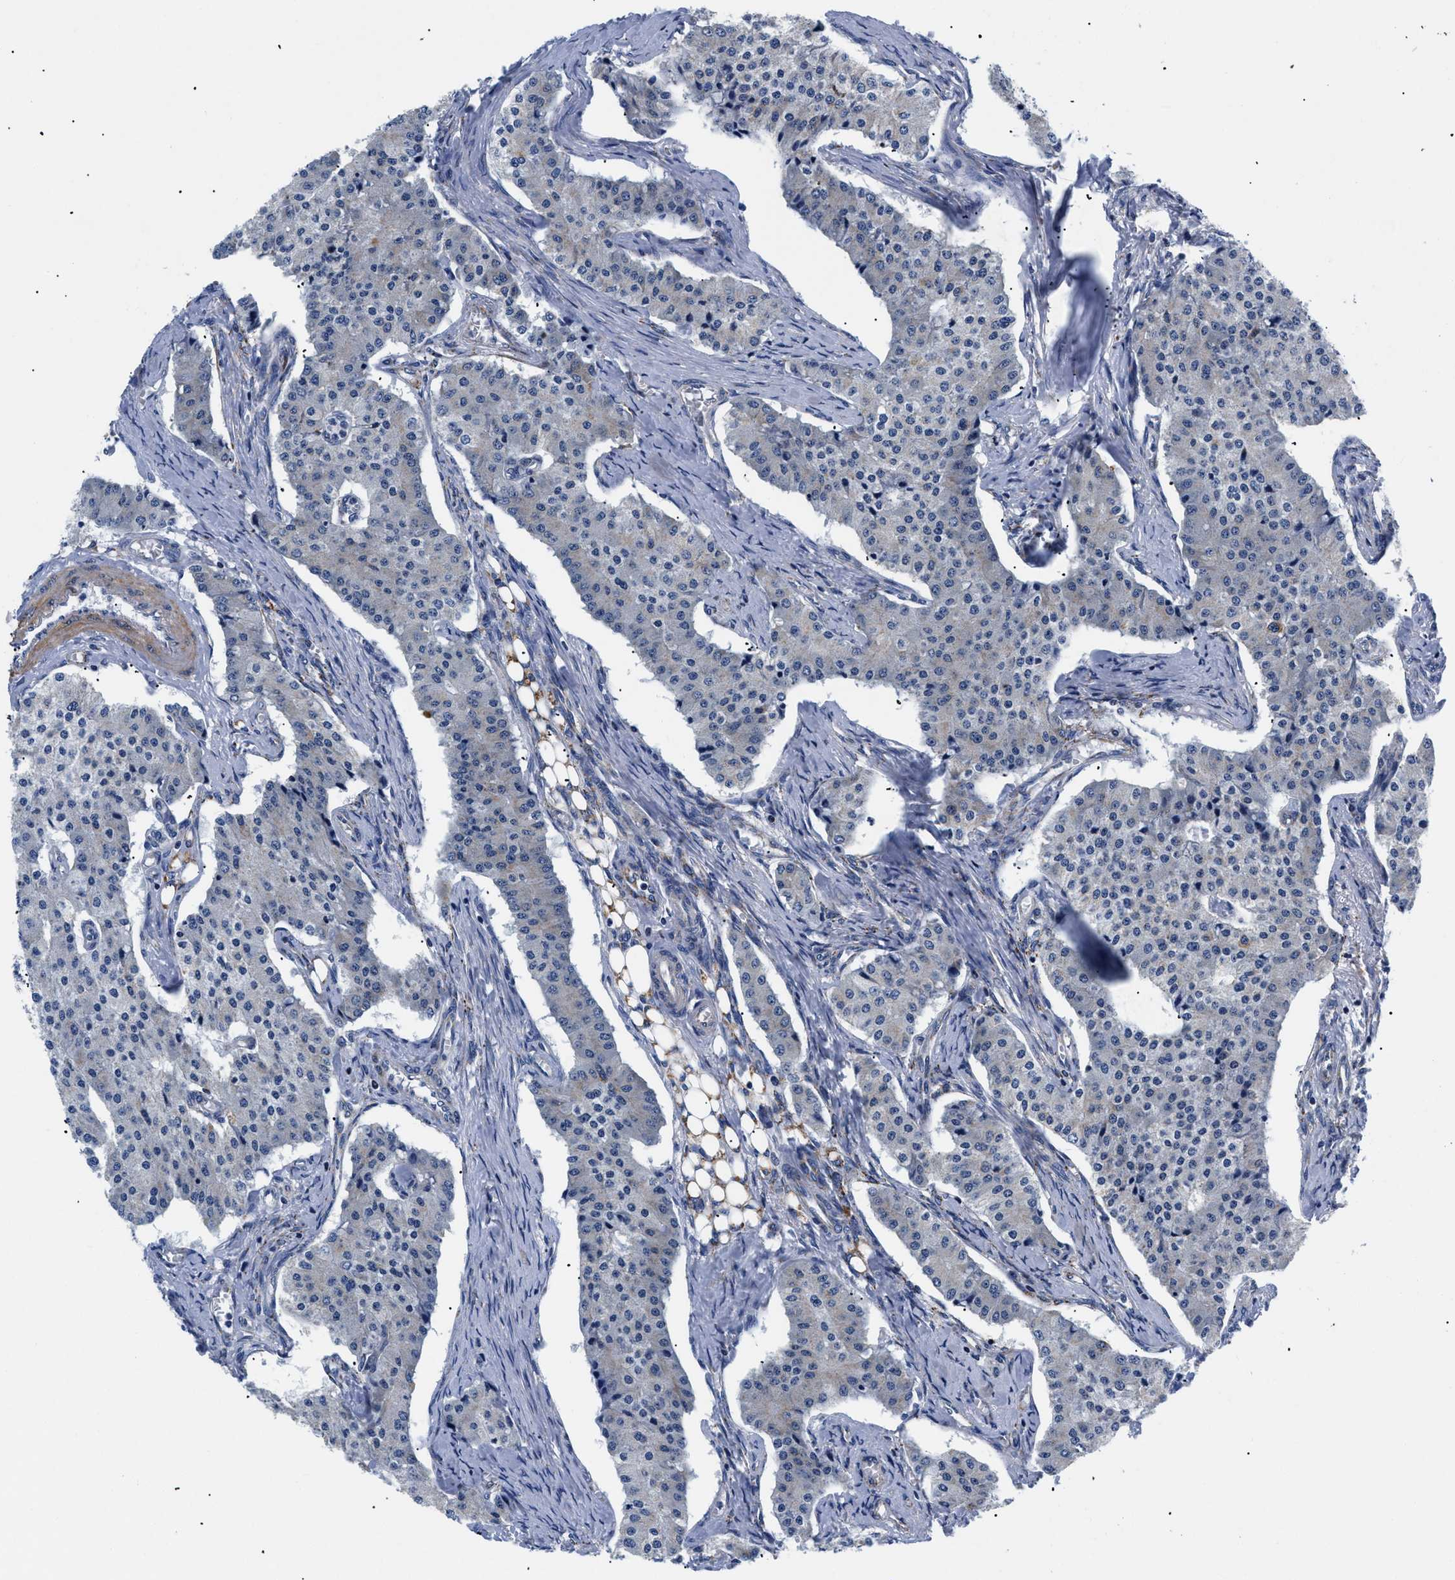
{"staining": {"intensity": "negative", "quantity": "none", "location": "none"}, "tissue": "carcinoid", "cell_type": "Tumor cells", "image_type": "cancer", "snomed": [{"axis": "morphology", "description": "Carcinoid, malignant, NOS"}, {"axis": "topography", "description": "Colon"}], "caption": "A histopathology image of human carcinoid (malignant) is negative for staining in tumor cells.", "gene": "GPR149", "patient": {"sex": "female", "age": 52}}